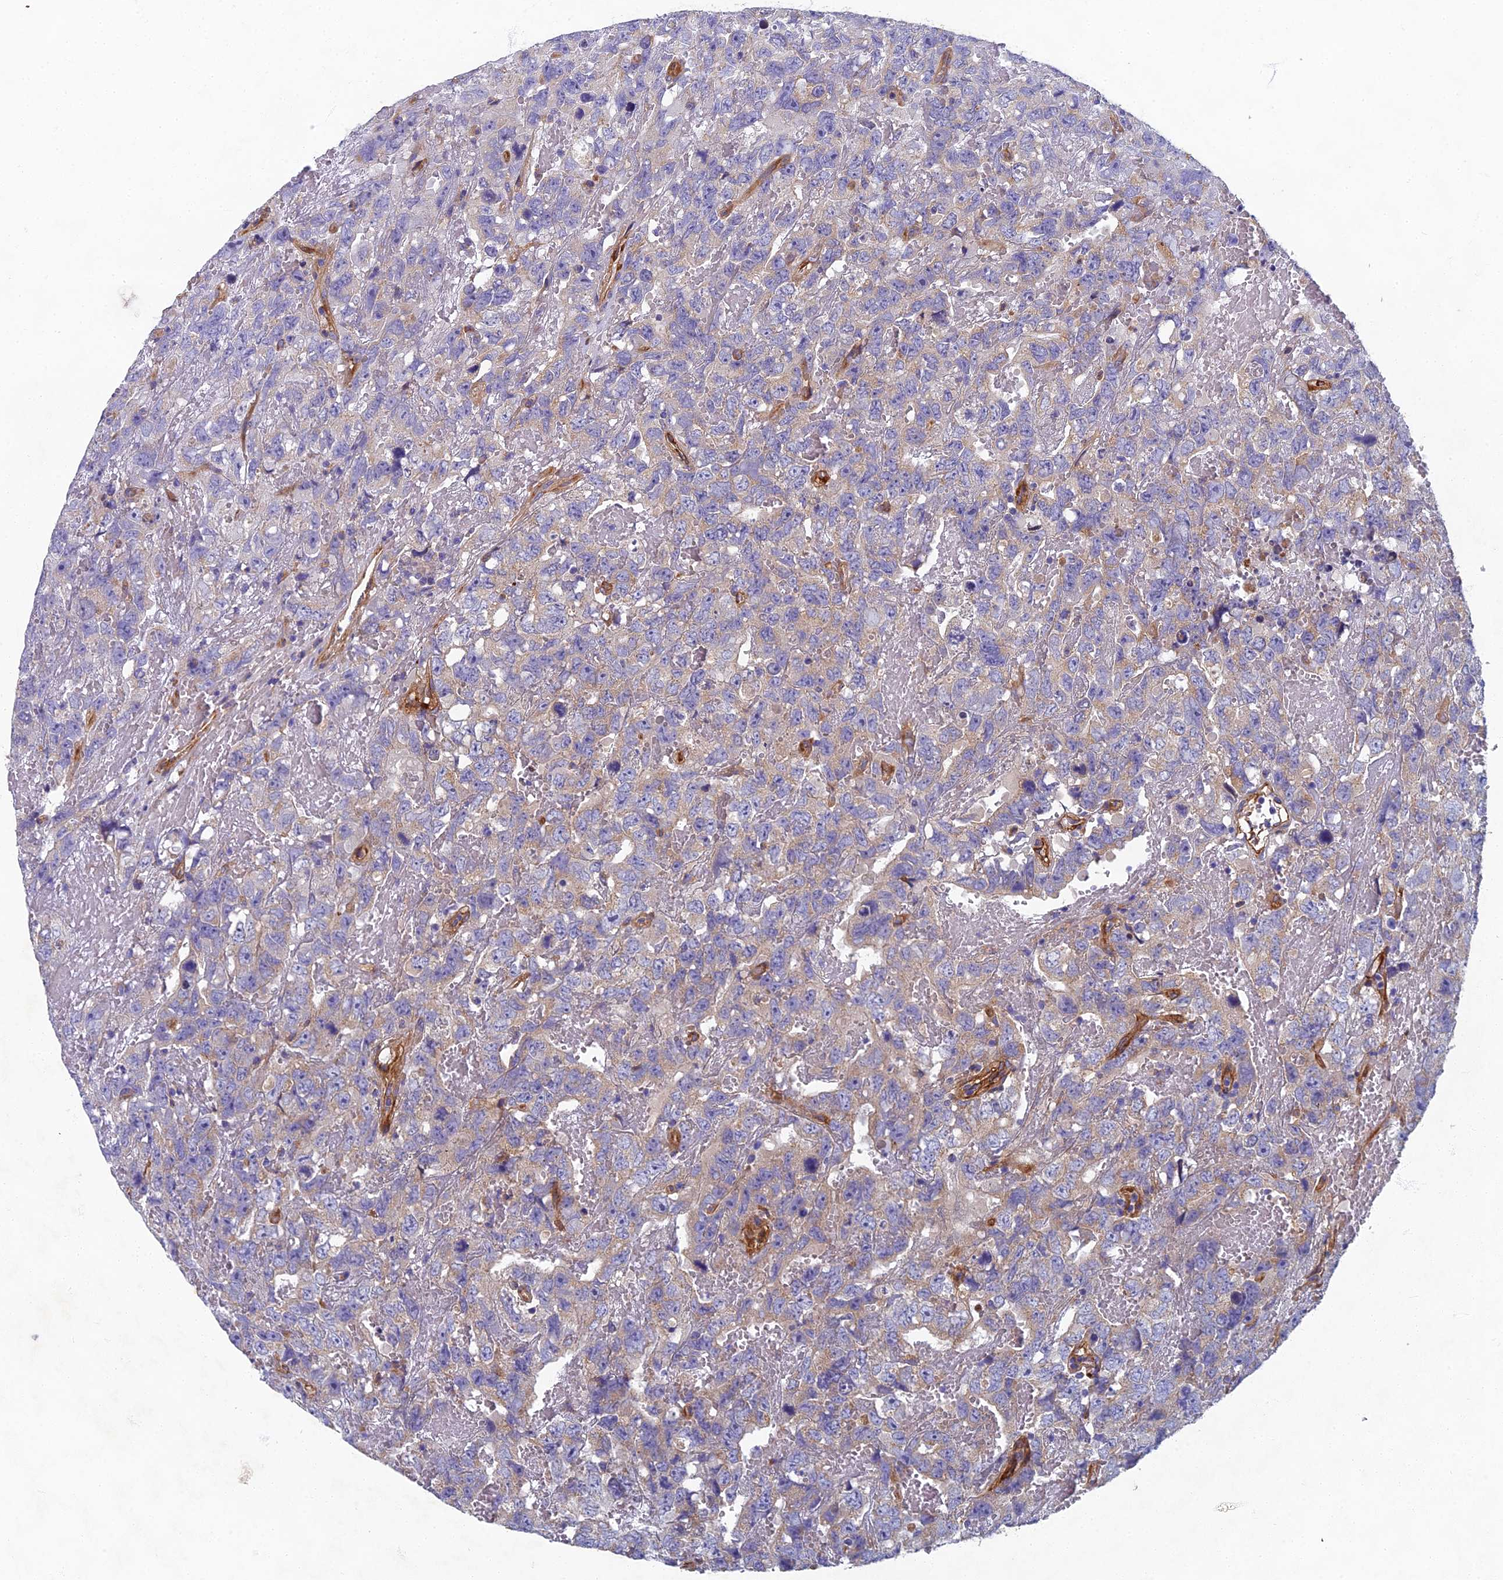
{"staining": {"intensity": "negative", "quantity": "none", "location": "none"}, "tissue": "testis cancer", "cell_type": "Tumor cells", "image_type": "cancer", "snomed": [{"axis": "morphology", "description": "Carcinoma, Embryonal, NOS"}, {"axis": "topography", "description": "Testis"}], "caption": "IHC histopathology image of embryonal carcinoma (testis) stained for a protein (brown), which shows no positivity in tumor cells.", "gene": "RNASEK", "patient": {"sex": "male", "age": 45}}